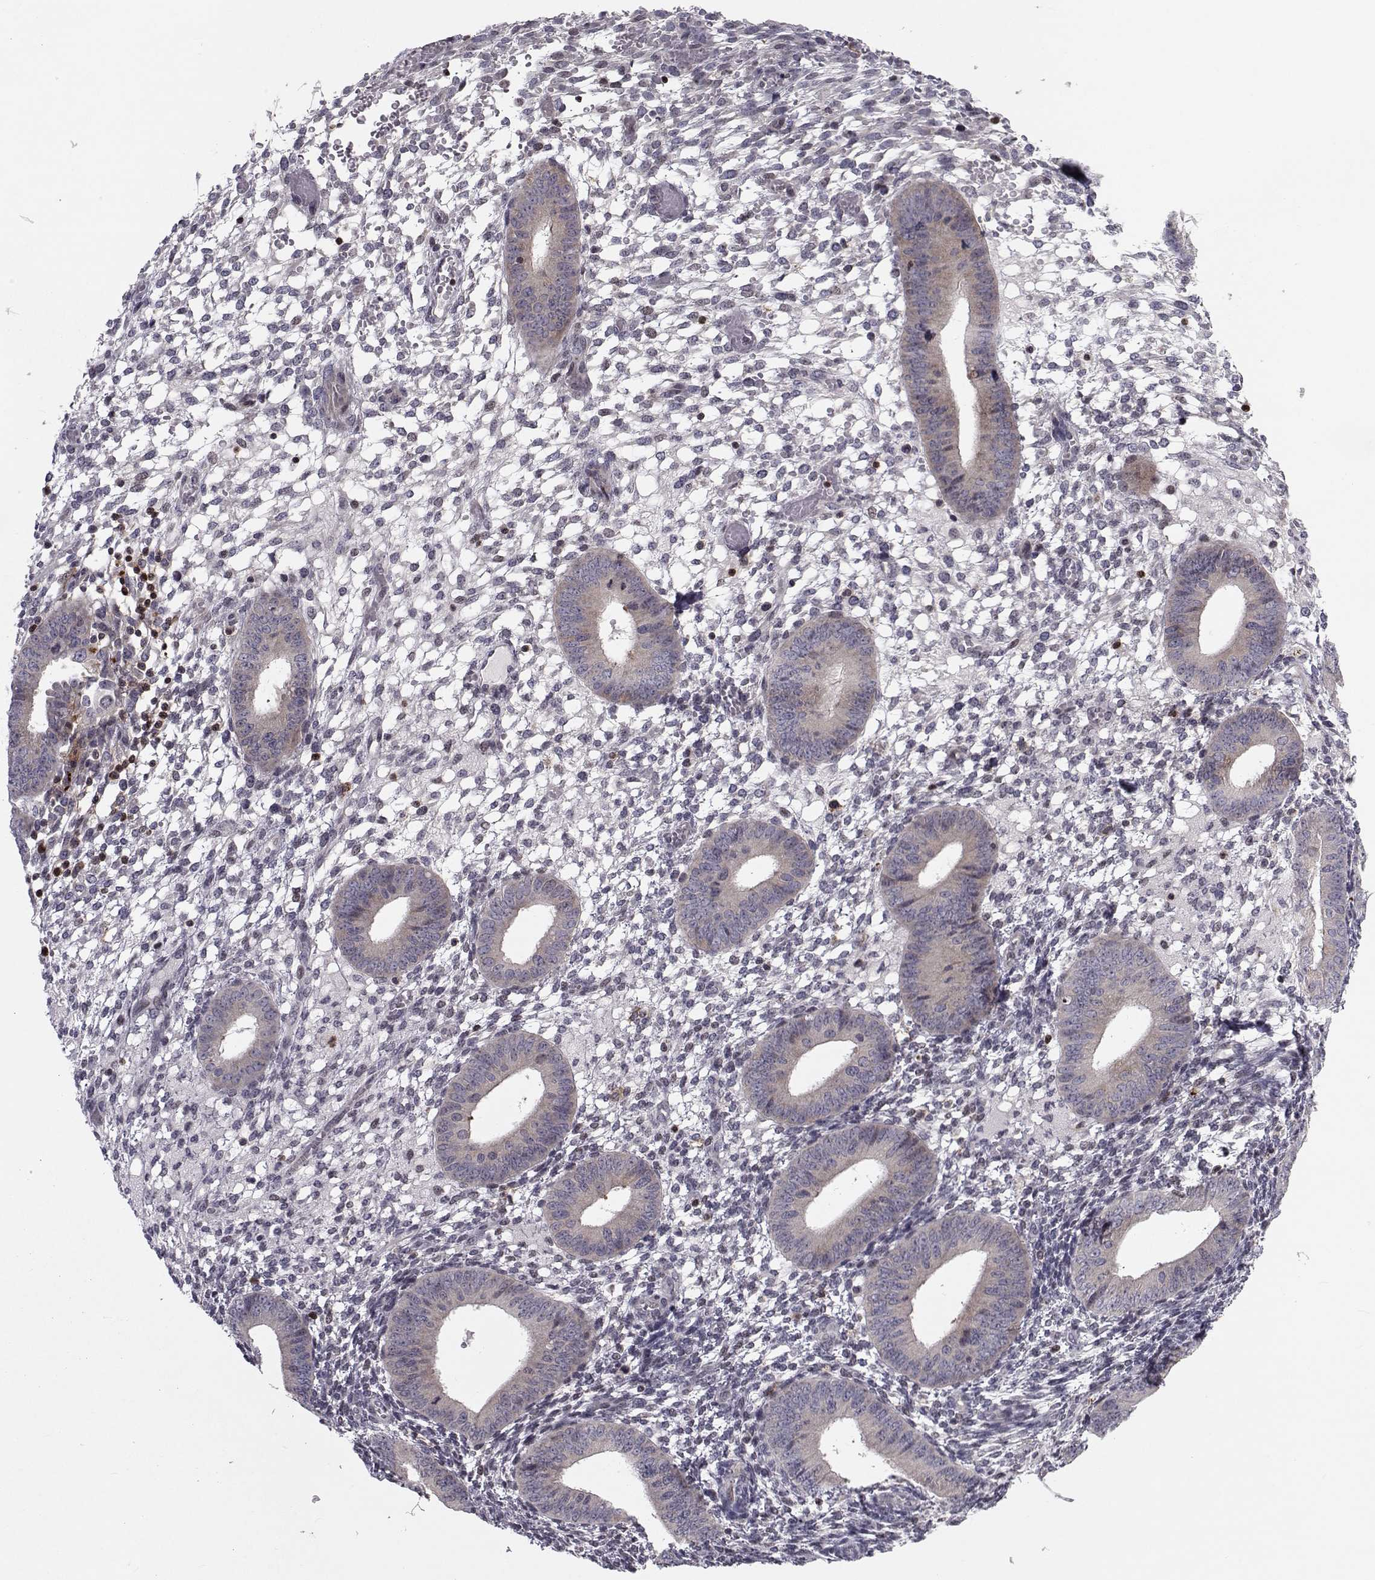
{"staining": {"intensity": "negative", "quantity": "none", "location": "none"}, "tissue": "endometrium", "cell_type": "Cells in endometrial stroma", "image_type": "normal", "snomed": [{"axis": "morphology", "description": "Normal tissue, NOS"}, {"axis": "topography", "description": "Endometrium"}], "caption": "DAB immunohistochemical staining of unremarkable human endometrium exhibits no significant expression in cells in endometrial stroma.", "gene": "PCP4L1", "patient": {"sex": "female", "age": 39}}